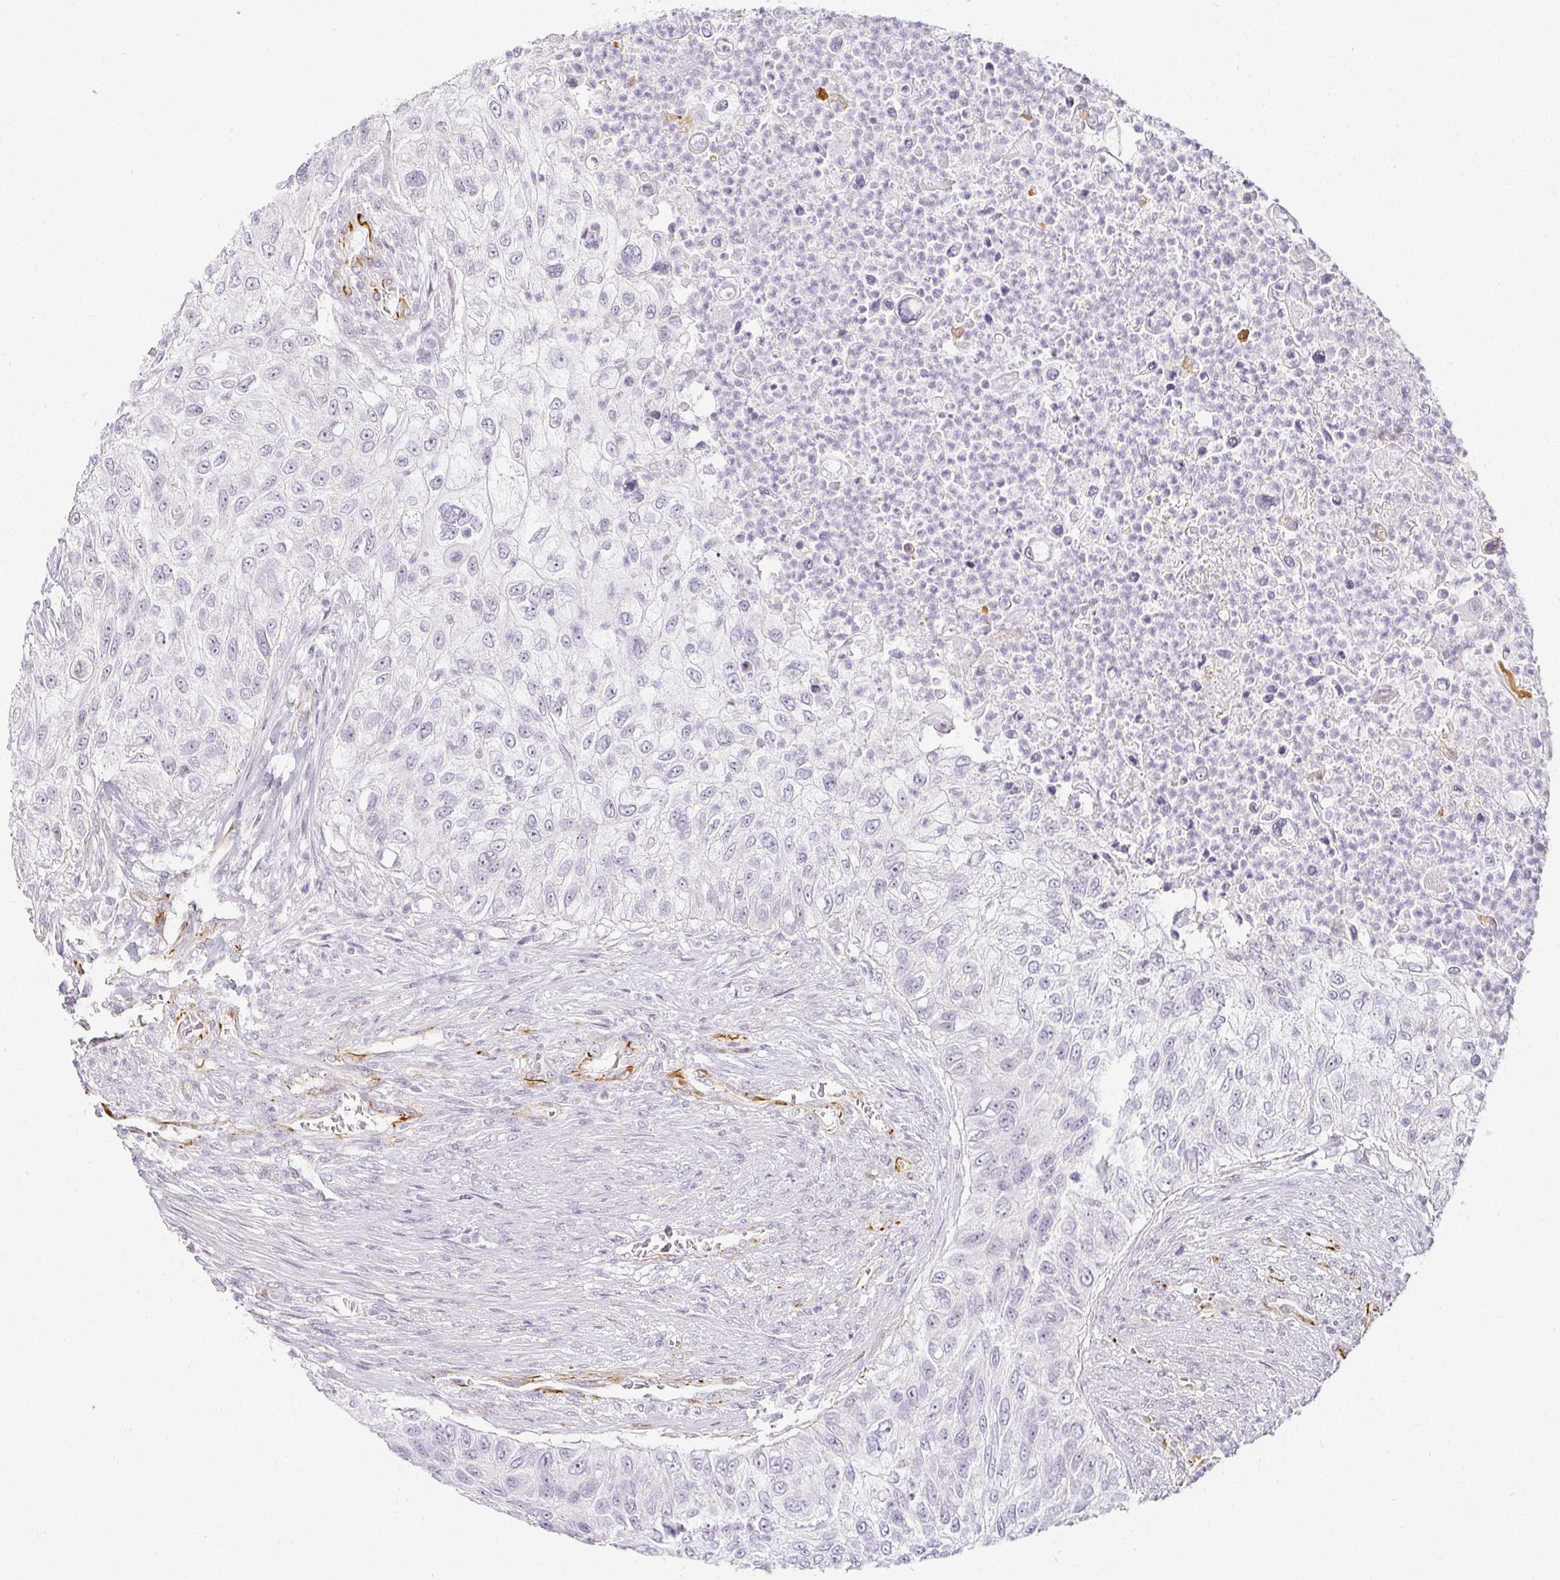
{"staining": {"intensity": "negative", "quantity": "none", "location": "none"}, "tissue": "urothelial cancer", "cell_type": "Tumor cells", "image_type": "cancer", "snomed": [{"axis": "morphology", "description": "Urothelial carcinoma, High grade"}, {"axis": "topography", "description": "Urinary bladder"}], "caption": "High magnification brightfield microscopy of urothelial carcinoma (high-grade) stained with DAB (brown) and counterstained with hematoxylin (blue): tumor cells show no significant staining.", "gene": "ACAN", "patient": {"sex": "female", "age": 60}}